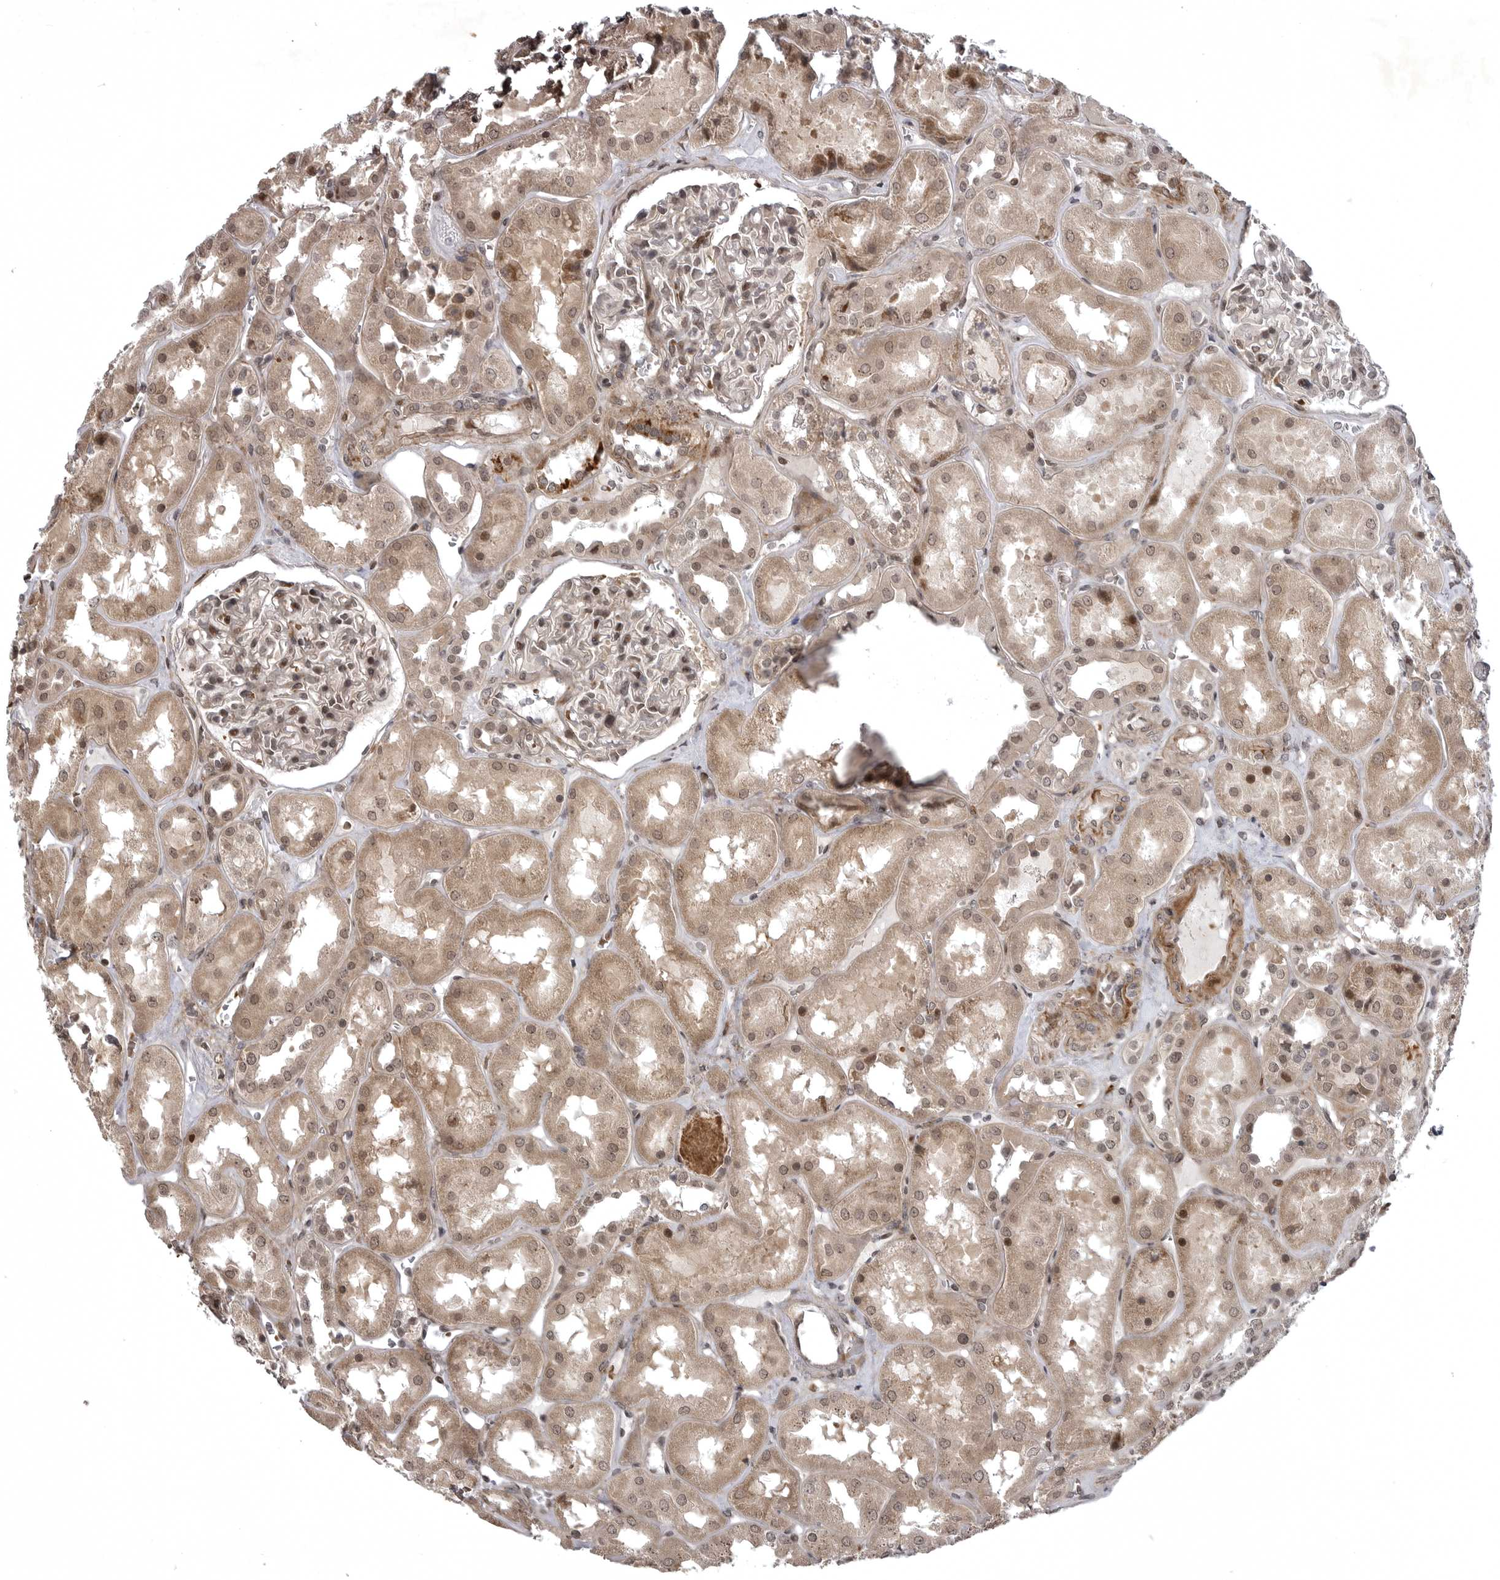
{"staining": {"intensity": "moderate", "quantity": "25%-75%", "location": "nuclear"}, "tissue": "kidney", "cell_type": "Cells in glomeruli", "image_type": "normal", "snomed": [{"axis": "morphology", "description": "Normal tissue, NOS"}, {"axis": "topography", "description": "Kidney"}], "caption": "Immunohistochemistry (IHC) image of unremarkable kidney stained for a protein (brown), which exhibits medium levels of moderate nuclear positivity in about 25%-75% of cells in glomeruli.", "gene": "SNX16", "patient": {"sex": "male", "age": 70}}